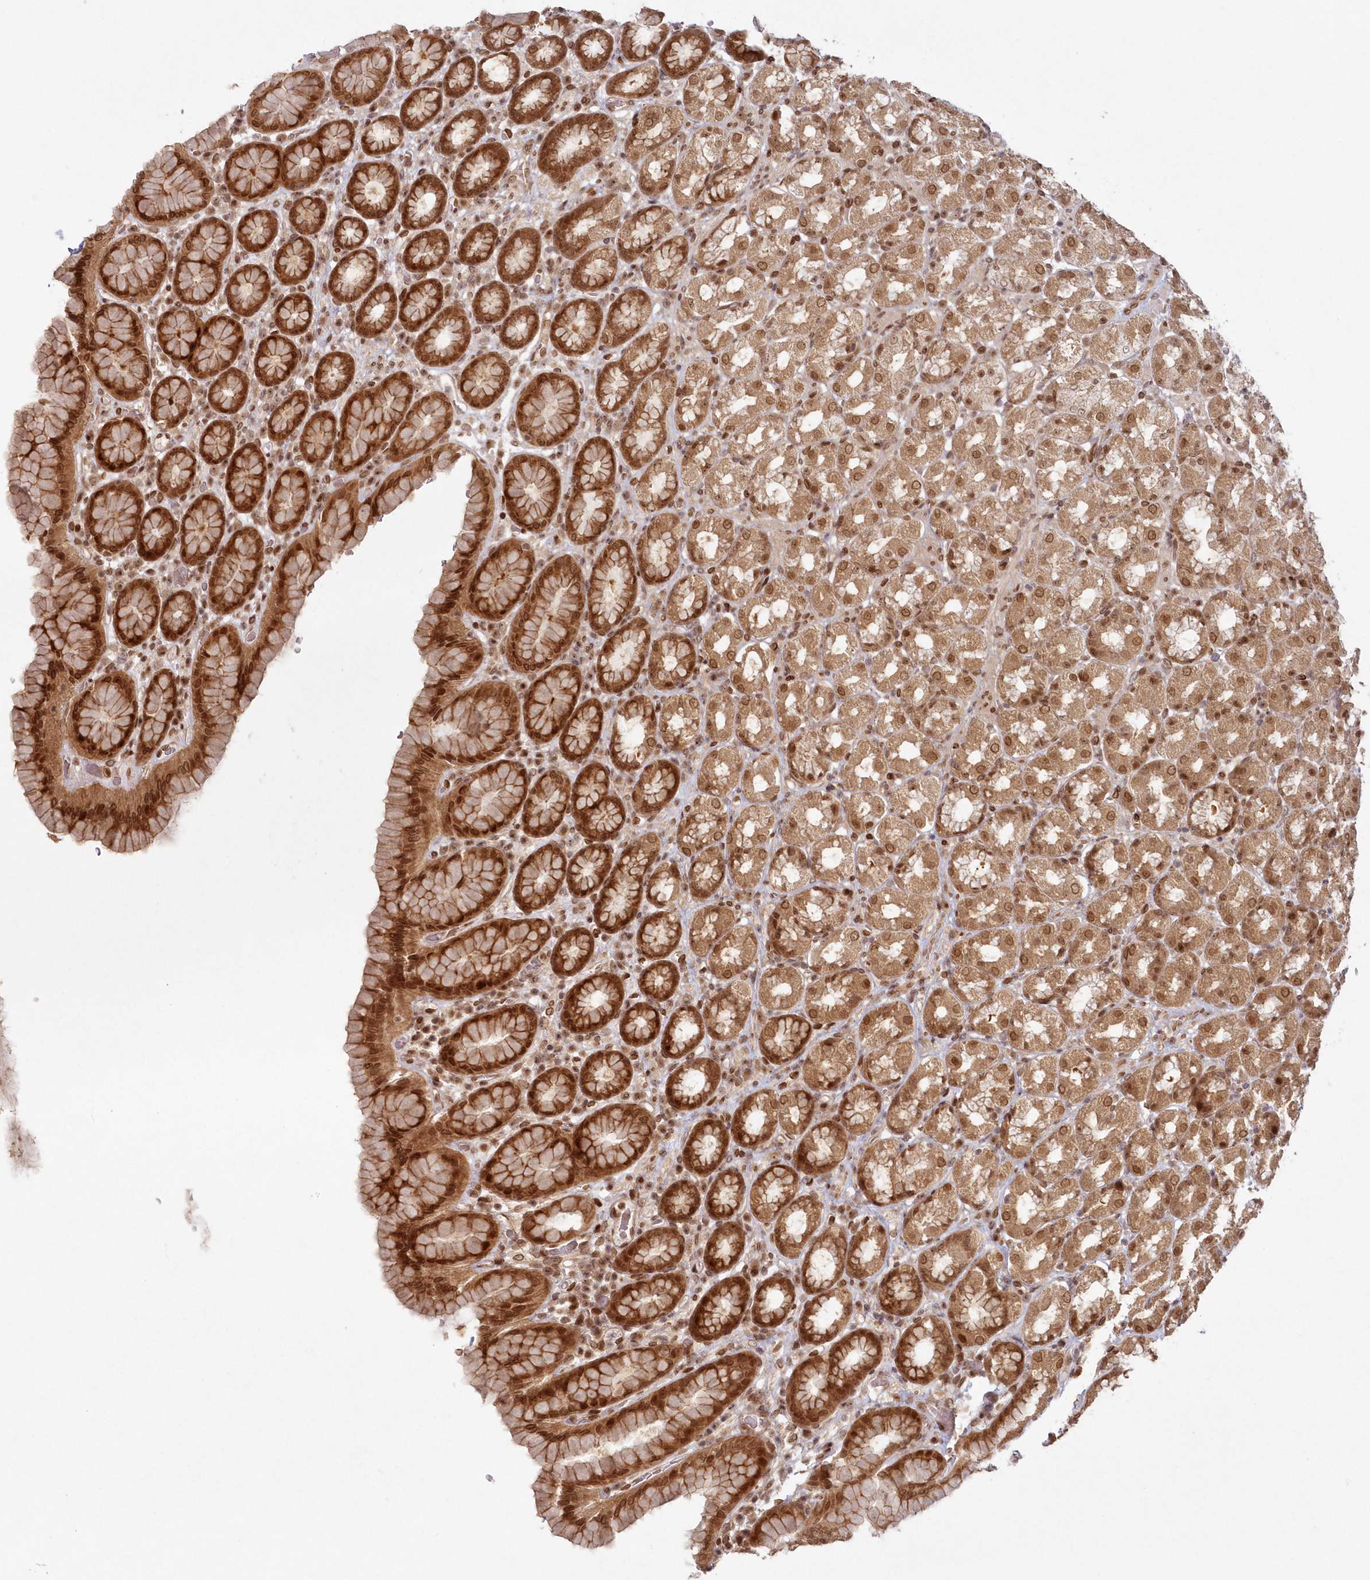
{"staining": {"intensity": "strong", "quantity": ">75%", "location": "cytoplasmic/membranous,nuclear"}, "tissue": "stomach", "cell_type": "Glandular cells", "image_type": "normal", "snomed": [{"axis": "morphology", "description": "Normal tissue, NOS"}, {"axis": "topography", "description": "Stomach, upper"}], "caption": "Immunohistochemistry image of unremarkable stomach stained for a protein (brown), which exhibits high levels of strong cytoplasmic/membranous,nuclear staining in approximately >75% of glandular cells.", "gene": "TOGARAM2", "patient": {"sex": "male", "age": 68}}